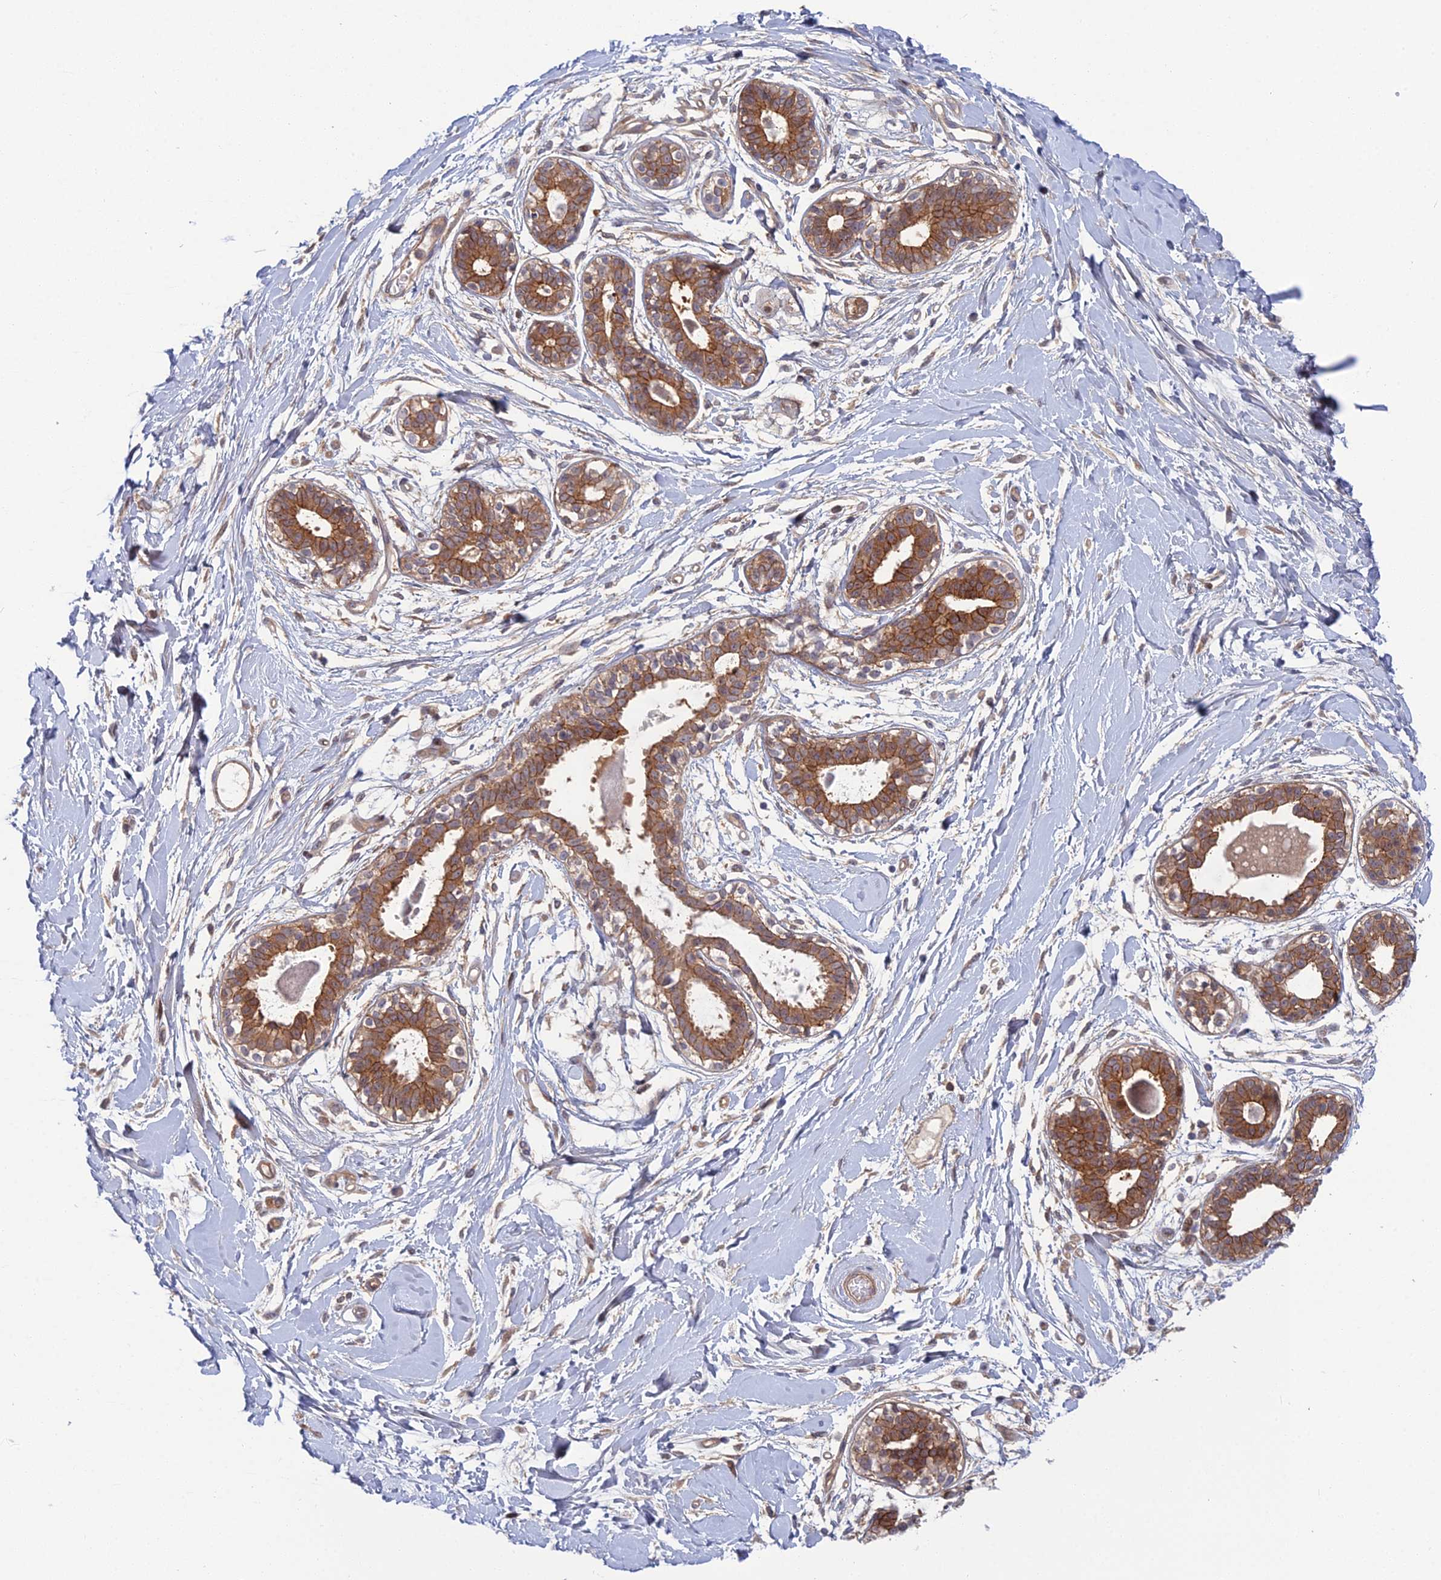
{"staining": {"intensity": "negative", "quantity": "none", "location": "none"}, "tissue": "breast", "cell_type": "Adipocytes", "image_type": "normal", "snomed": [{"axis": "morphology", "description": "Normal tissue, NOS"}, {"axis": "topography", "description": "Breast"}], "caption": "Immunohistochemistry (IHC) micrograph of normal human breast stained for a protein (brown), which displays no staining in adipocytes.", "gene": "ABHD1", "patient": {"sex": "female", "age": 45}}